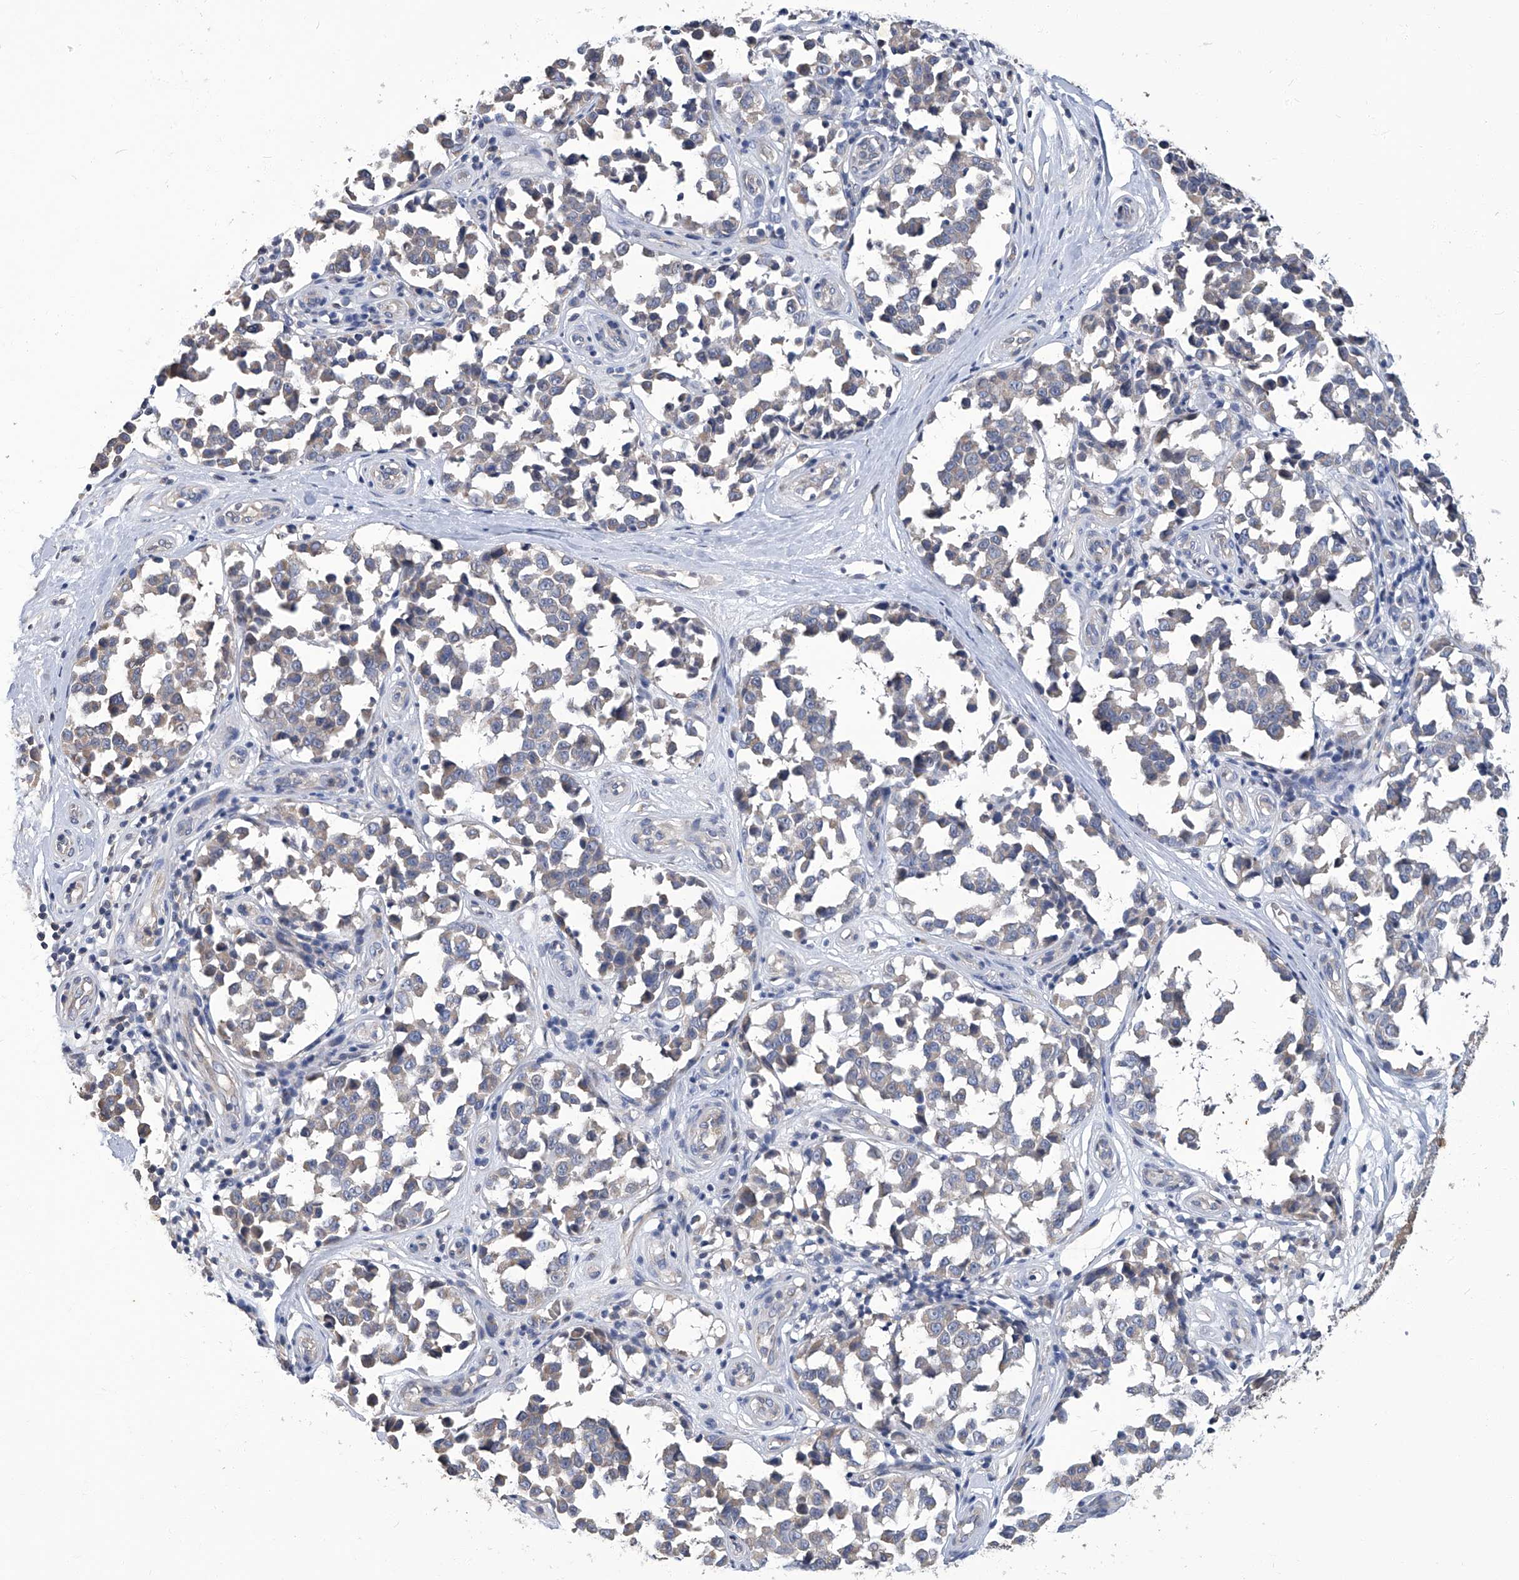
{"staining": {"intensity": "negative", "quantity": "none", "location": "none"}, "tissue": "melanoma", "cell_type": "Tumor cells", "image_type": "cancer", "snomed": [{"axis": "morphology", "description": "Malignant melanoma, NOS"}, {"axis": "topography", "description": "Skin"}], "caption": "This is an immunohistochemistry (IHC) image of malignant melanoma. There is no staining in tumor cells.", "gene": "TGFBR1", "patient": {"sex": "female", "age": 64}}